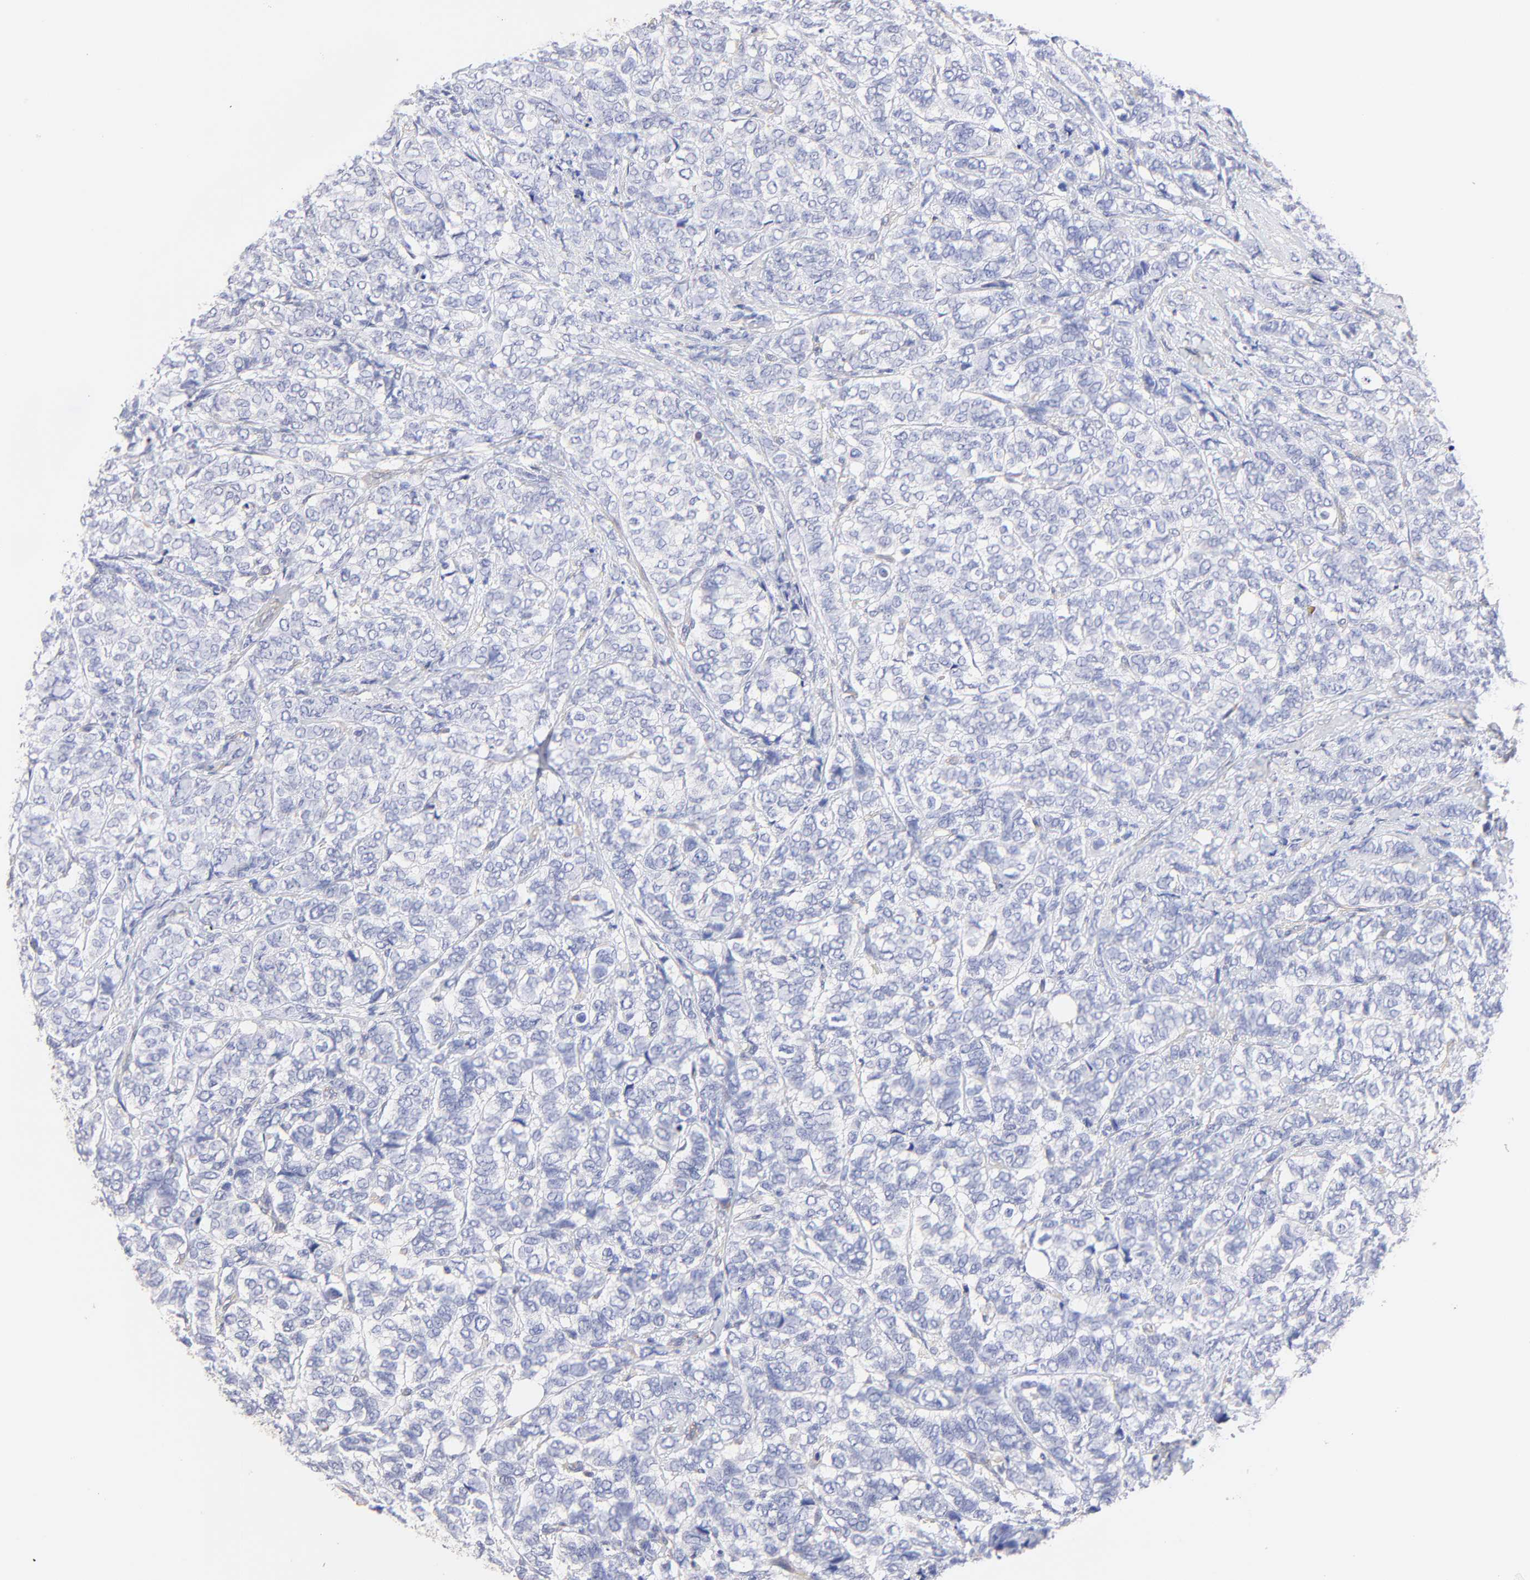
{"staining": {"intensity": "negative", "quantity": "none", "location": "none"}, "tissue": "breast cancer", "cell_type": "Tumor cells", "image_type": "cancer", "snomed": [{"axis": "morphology", "description": "Lobular carcinoma"}, {"axis": "topography", "description": "Breast"}], "caption": "An immunohistochemistry (IHC) micrograph of breast cancer (lobular carcinoma) is shown. There is no staining in tumor cells of breast cancer (lobular carcinoma).", "gene": "ACTRT1", "patient": {"sex": "female", "age": 60}}